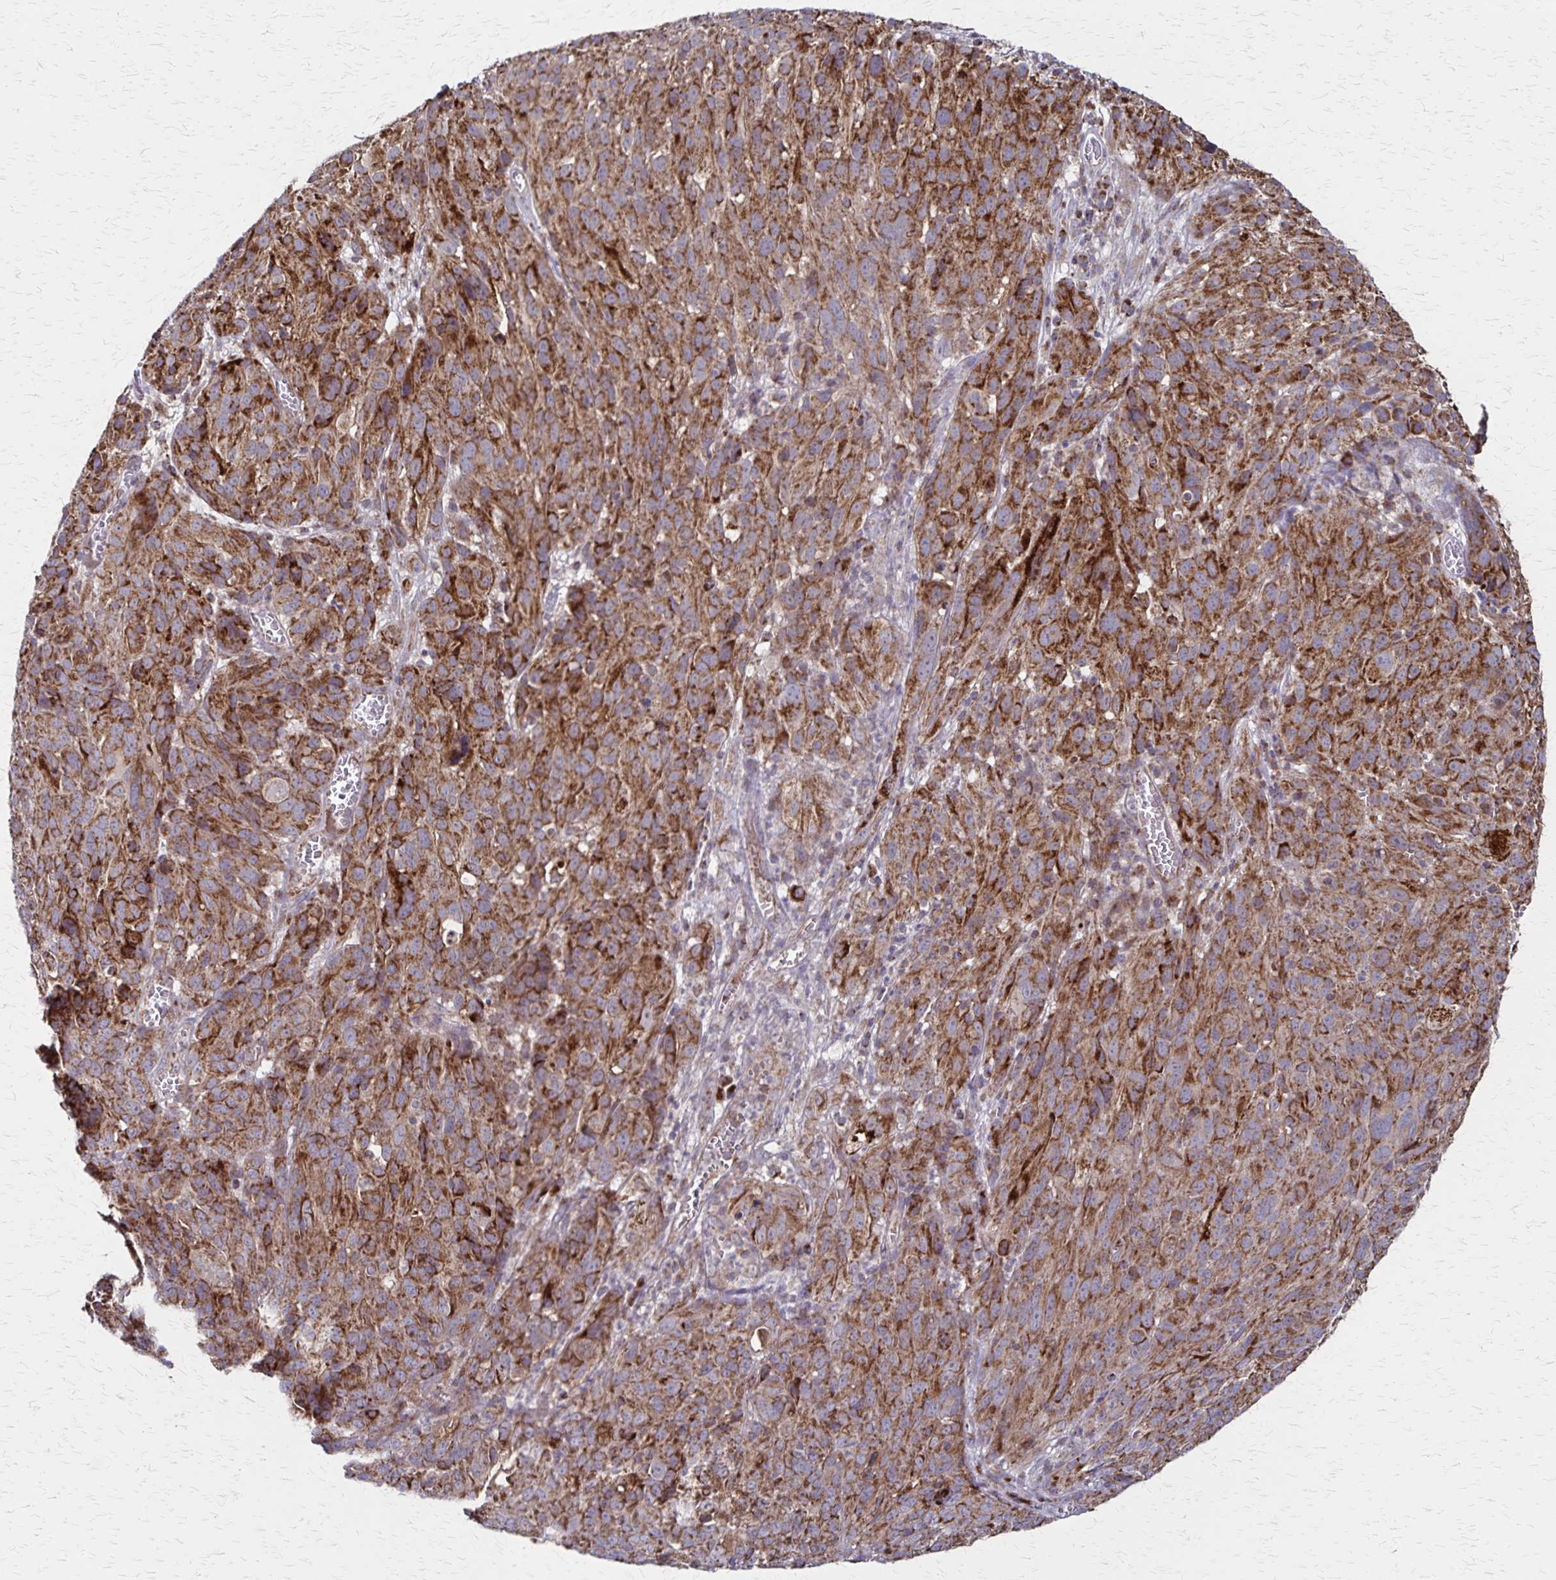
{"staining": {"intensity": "moderate", "quantity": ">75%", "location": "cytoplasmic/membranous"}, "tissue": "melanoma", "cell_type": "Tumor cells", "image_type": "cancer", "snomed": [{"axis": "morphology", "description": "Malignant melanoma, NOS"}, {"axis": "topography", "description": "Skin"}], "caption": "High-power microscopy captured an immunohistochemistry (IHC) micrograph of melanoma, revealing moderate cytoplasmic/membranous staining in approximately >75% of tumor cells.", "gene": "NFS1", "patient": {"sex": "male", "age": 51}}